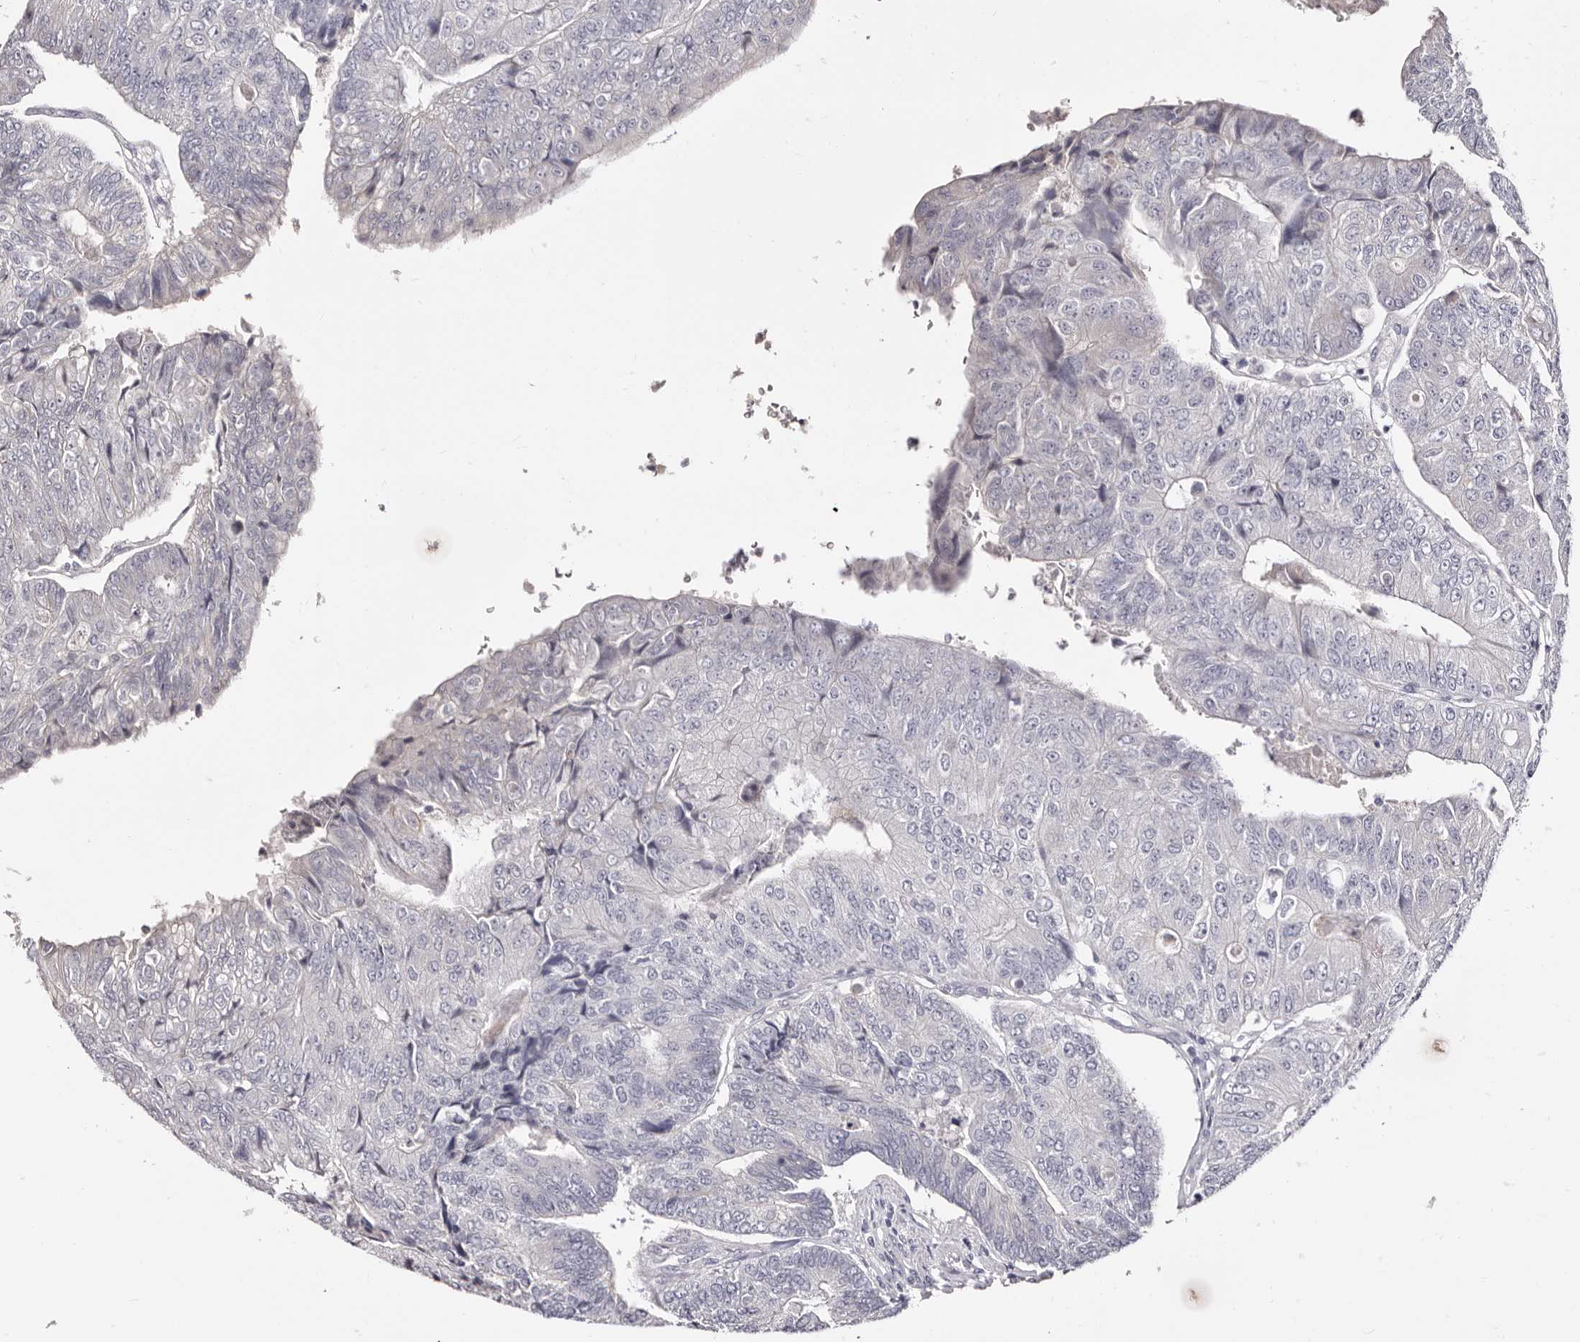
{"staining": {"intensity": "negative", "quantity": "none", "location": "none"}, "tissue": "colorectal cancer", "cell_type": "Tumor cells", "image_type": "cancer", "snomed": [{"axis": "morphology", "description": "Adenocarcinoma, NOS"}, {"axis": "topography", "description": "Colon"}], "caption": "This is an immunohistochemistry (IHC) photomicrograph of colorectal cancer. There is no expression in tumor cells.", "gene": "AKNAD1", "patient": {"sex": "female", "age": 67}}